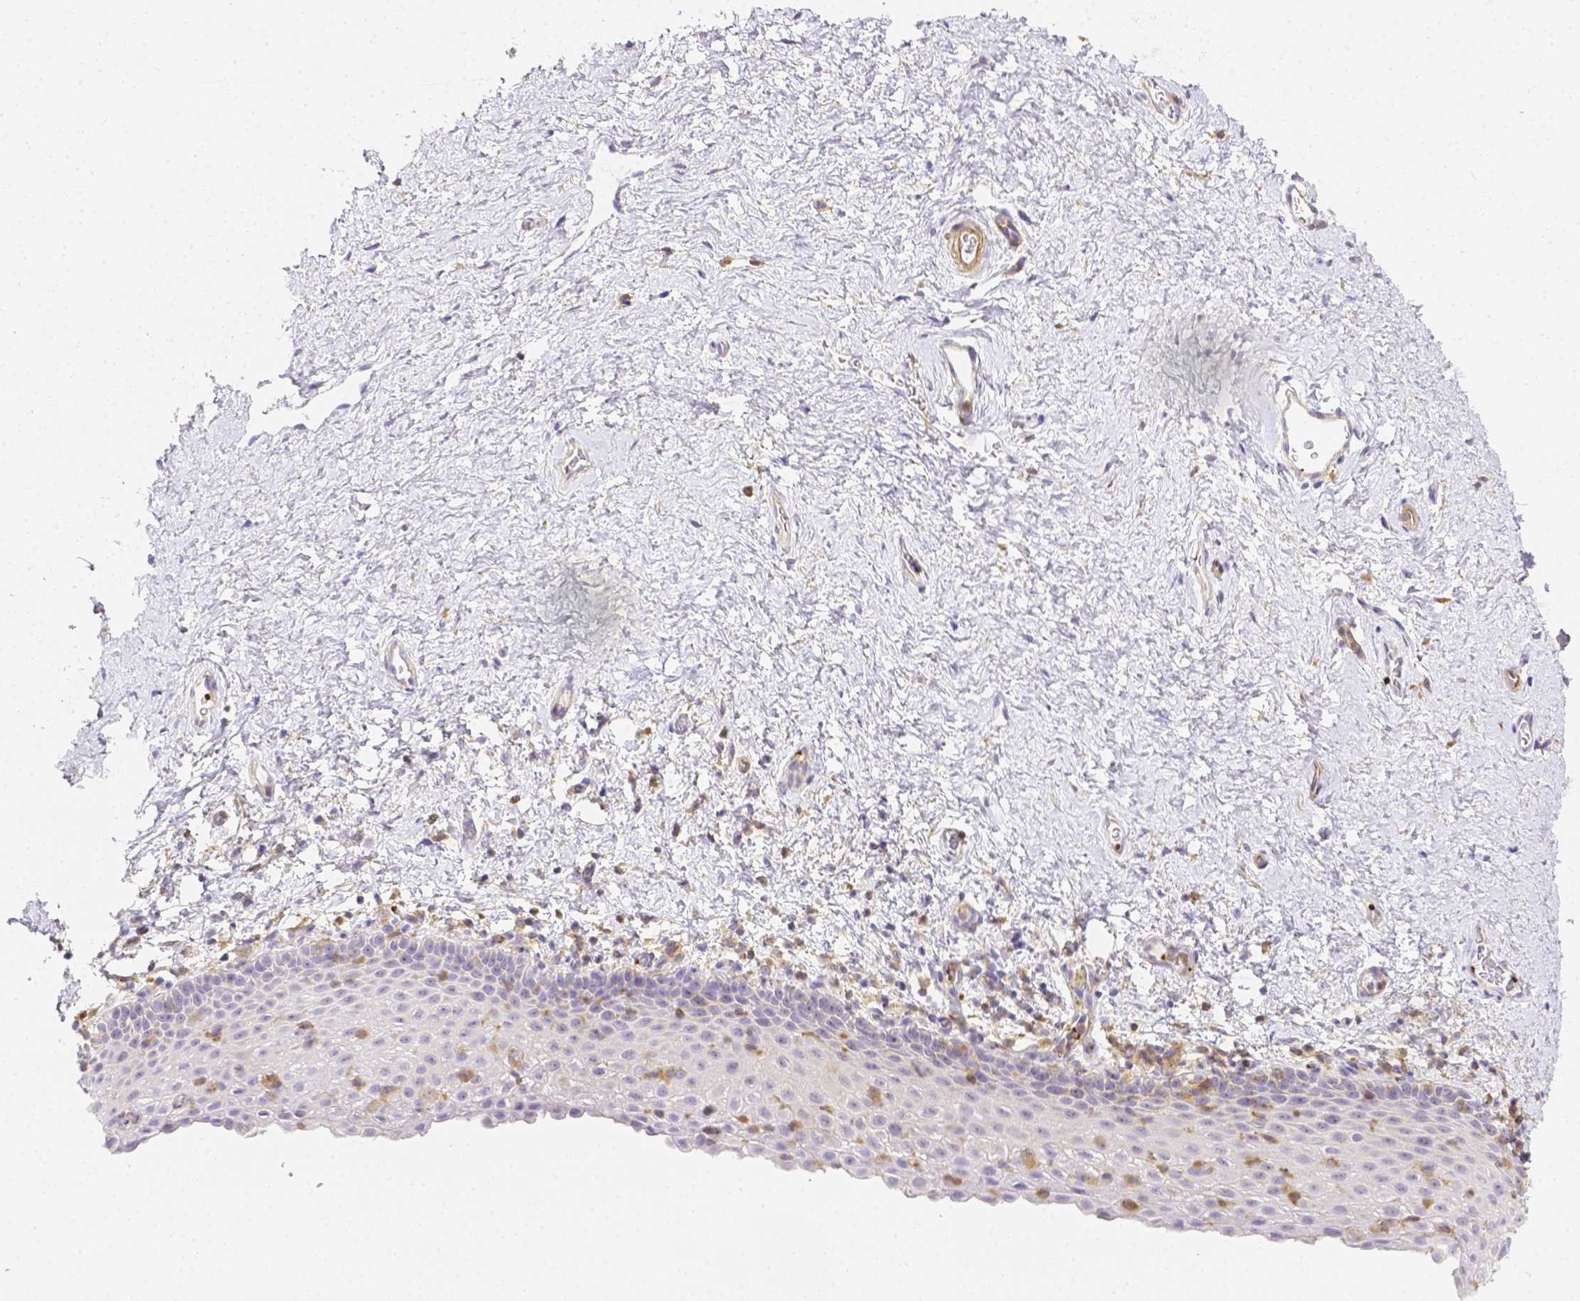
{"staining": {"intensity": "negative", "quantity": "none", "location": "none"}, "tissue": "vagina", "cell_type": "Squamous epithelial cells", "image_type": "normal", "snomed": [{"axis": "morphology", "description": "Normal tissue, NOS"}, {"axis": "topography", "description": "Vagina"}], "caption": "This is a photomicrograph of IHC staining of unremarkable vagina, which shows no staining in squamous epithelial cells.", "gene": "ASAH2B", "patient": {"sex": "female", "age": 61}}